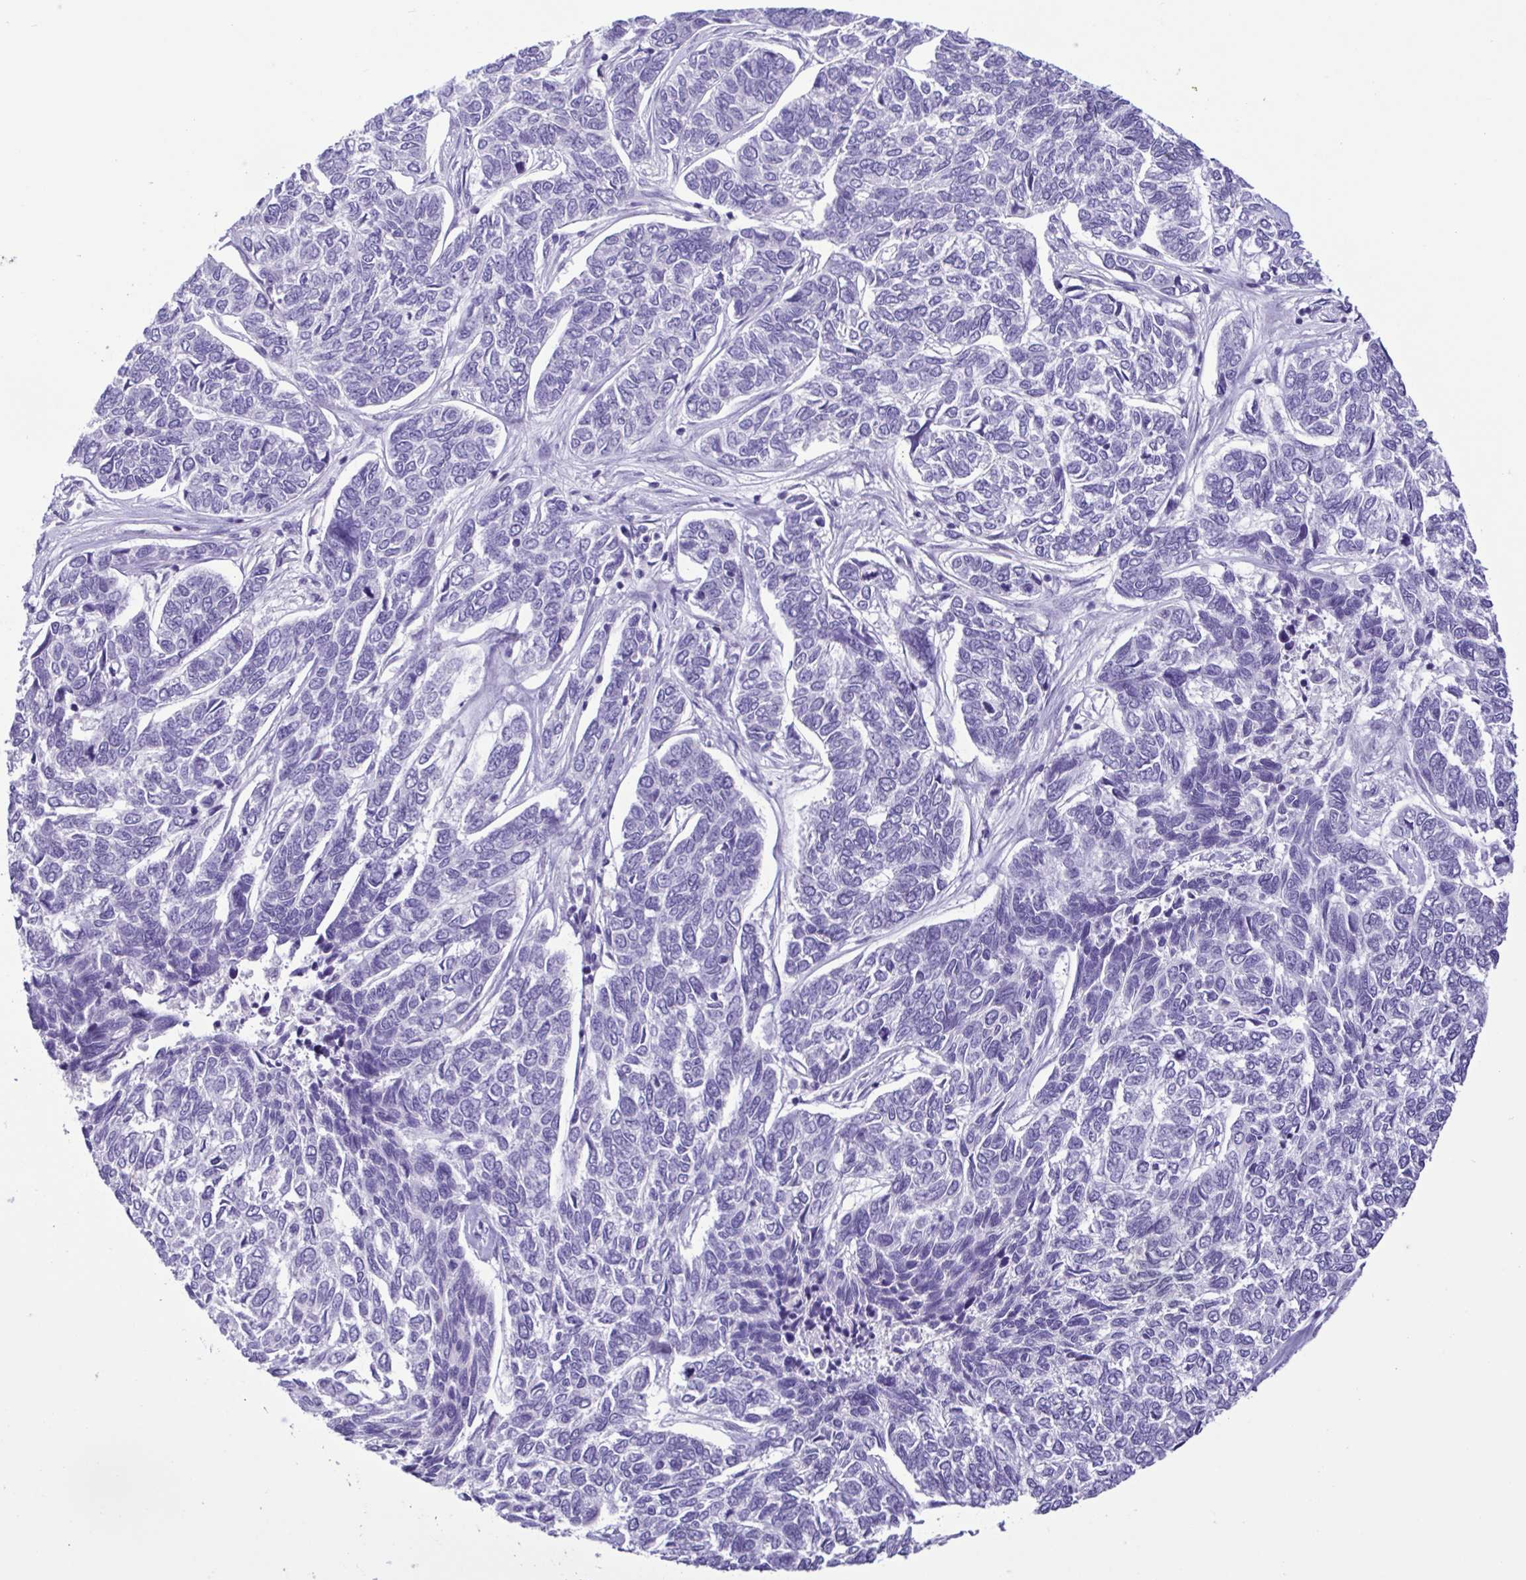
{"staining": {"intensity": "negative", "quantity": "none", "location": "none"}, "tissue": "skin cancer", "cell_type": "Tumor cells", "image_type": "cancer", "snomed": [{"axis": "morphology", "description": "Basal cell carcinoma"}, {"axis": "topography", "description": "Skin"}], "caption": "Image shows no protein positivity in tumor cells of skin cancer tissue.", "gene": "CBY2", "patient": {"sex": "female", "age": 65}}